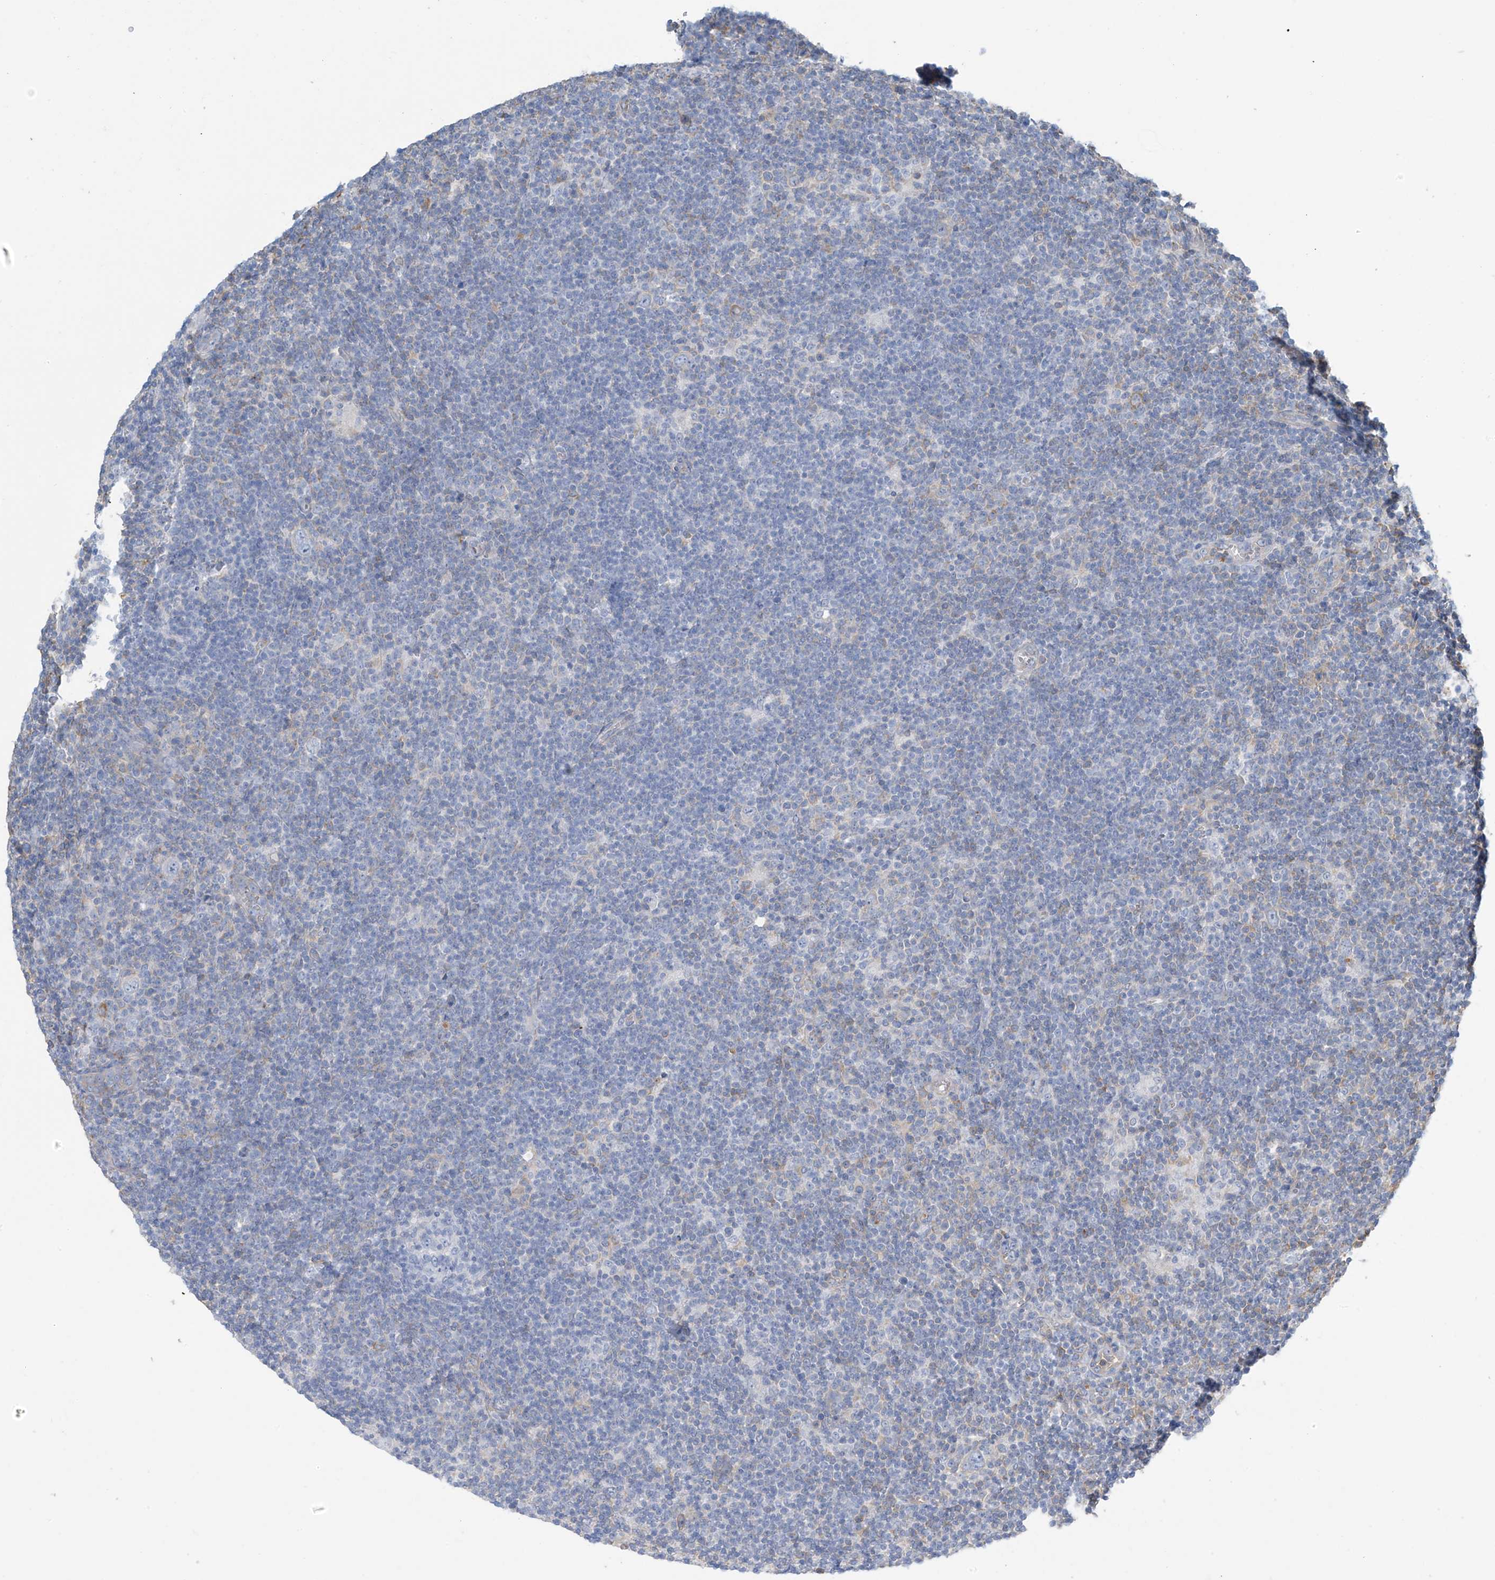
{"staining": {"intensity": "negative", "quantity": "none", "location": "none"}, "tissue": "lymphoma", "cell_type": "Tumor cells", "image_type": "cancer", "snomed": [{"axis": "morphology", "description": "Hodgkin's disease, NOS"}, {"axis": "topography", "description": "Lymph node"}], "caption": "Protein analysis of Hodgkin's disease shows no significant staining in tumor cells. (Immunohistochemistry, brightfield microscopy, high magnification).", "gene": "ZNF846", "patient": {"sex": "female", "age": 57}}